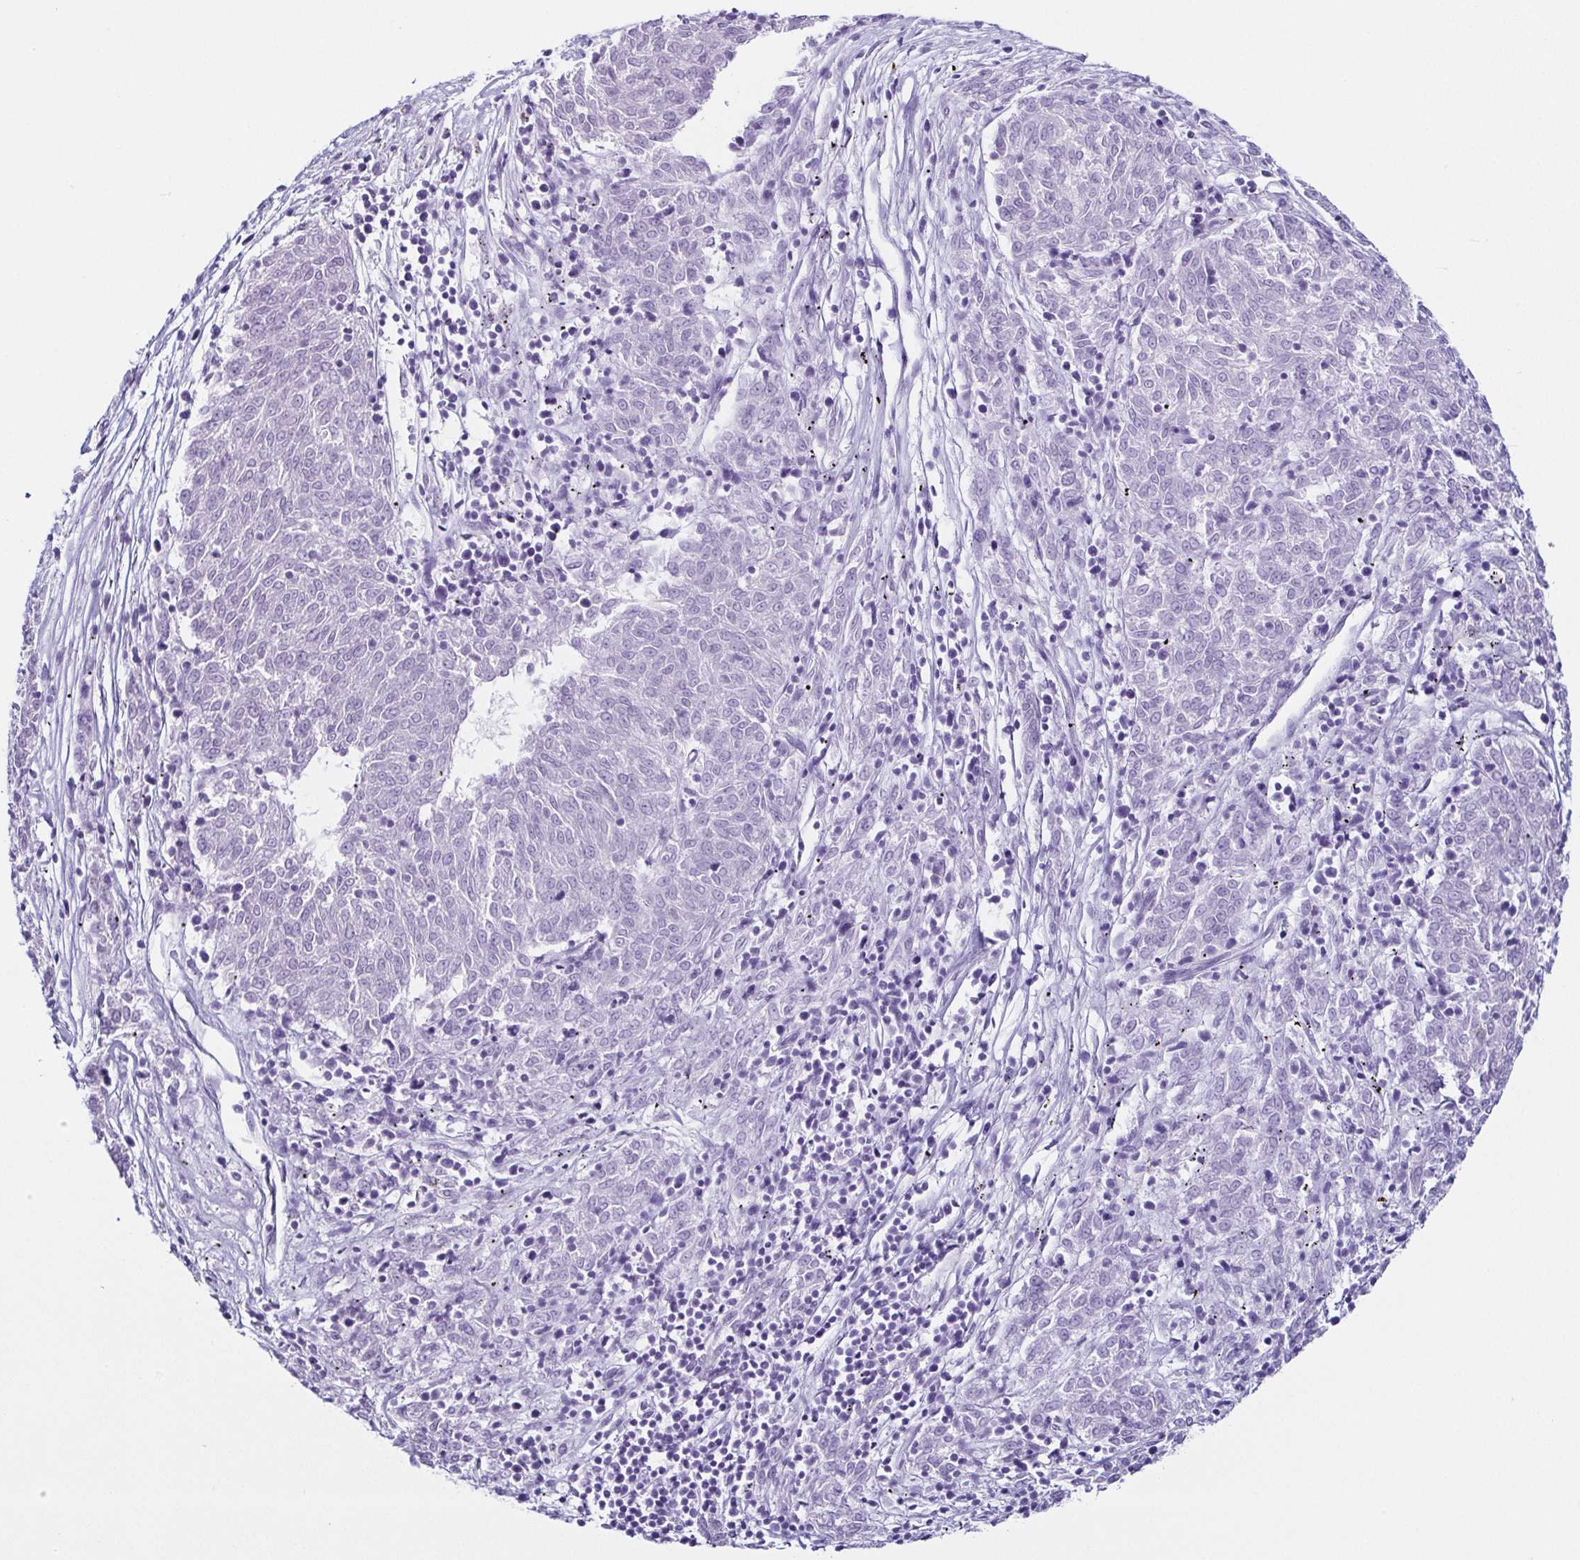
{"staining": {"intensity": "negative", "quantity": "none", "location": "none"}, "tissue": "melanoma", "cell_type": "Tumor cells", "image_type": "cancer", "snomed": [{"axis": "morphology", "description": "Malignant melanoma, NOS"}, {"axis": "topography", "description": "Skin"}], "caption": "The immunohistochemistry histopathology image has no significant positivity in tumor cells of melanoma tissue.", "gene": "TP73", "patient": {"sex": "female", "age": 72}}